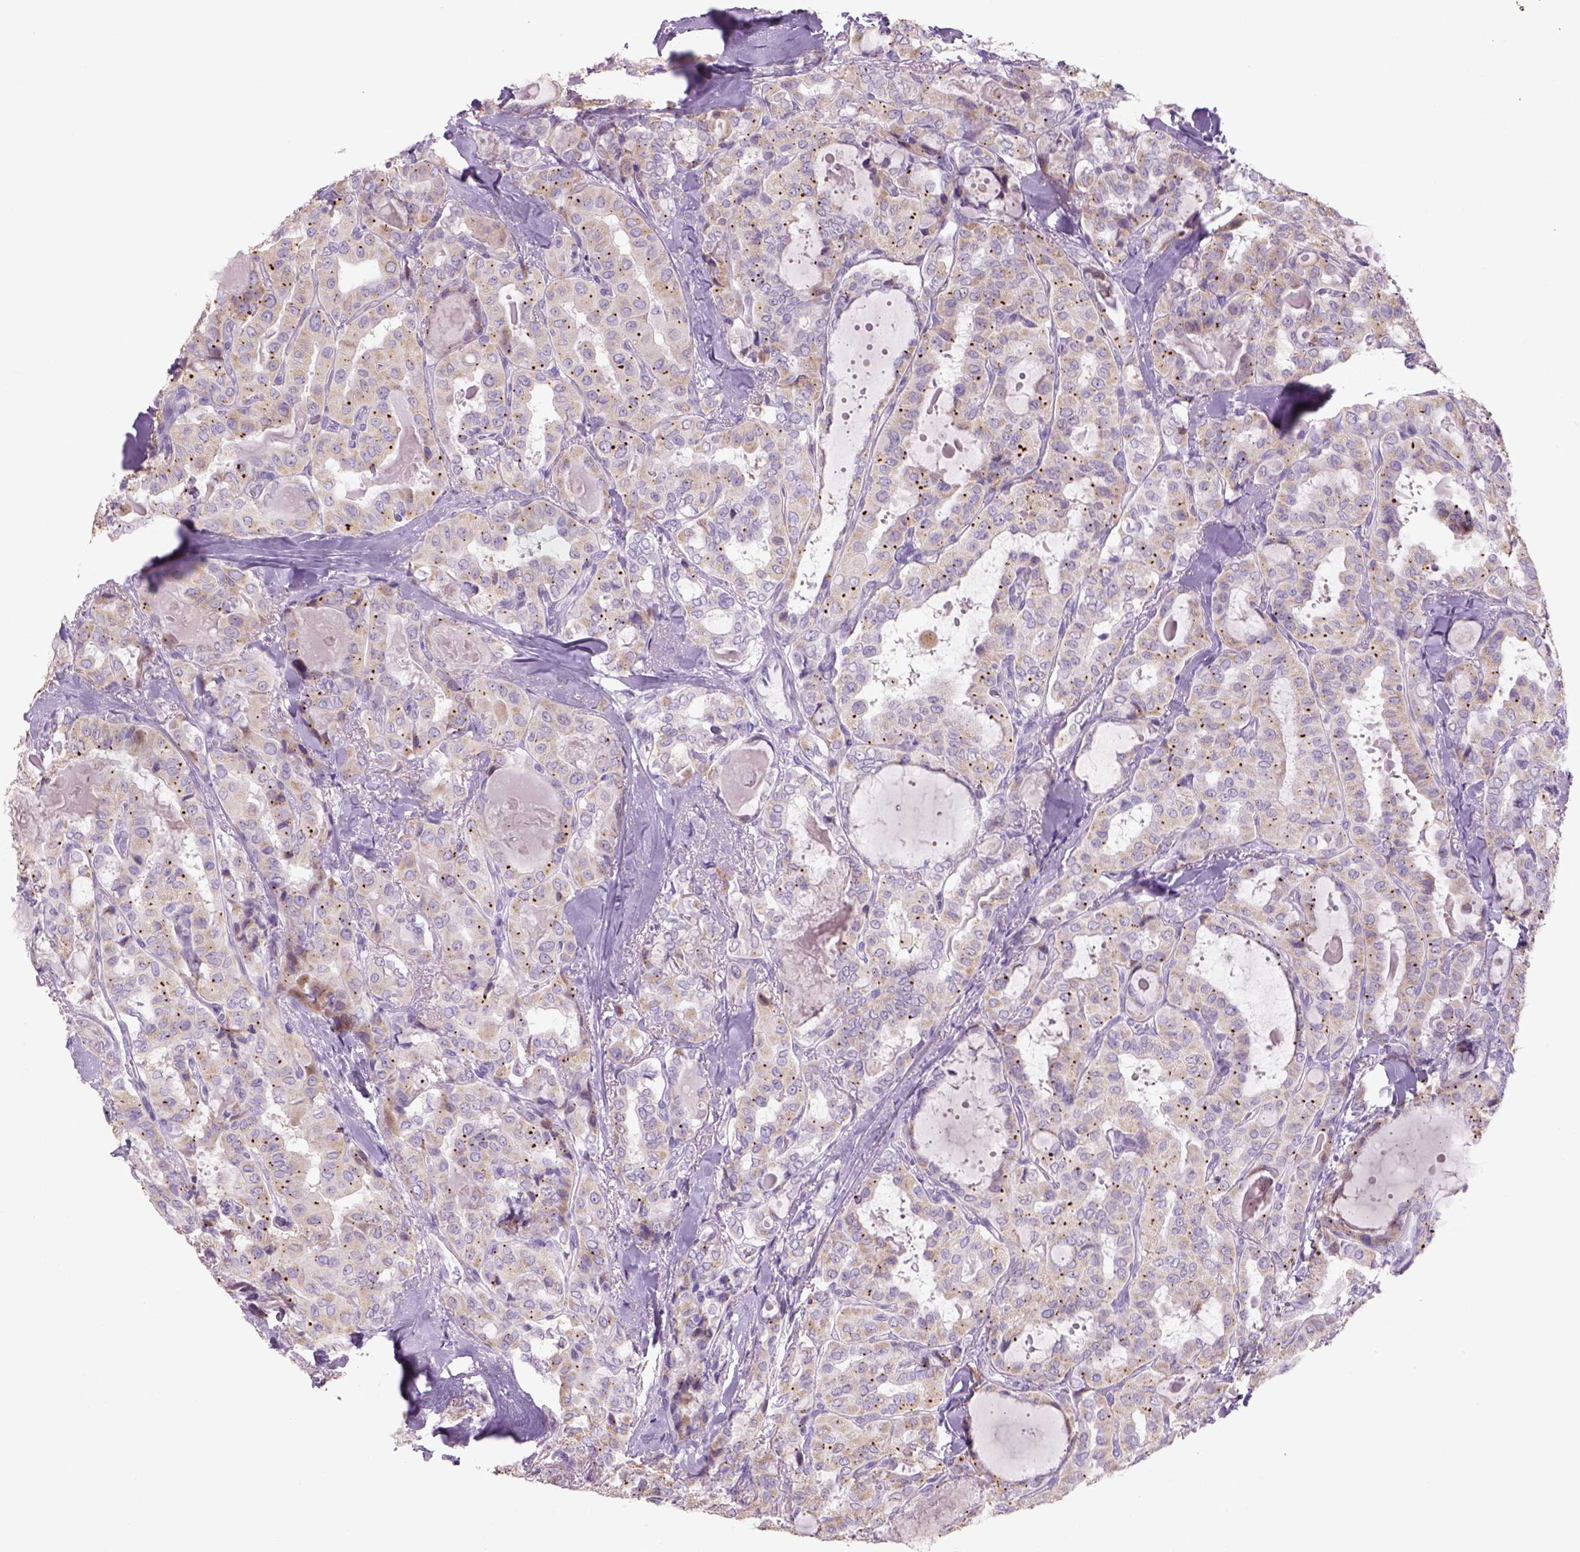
{"staining": {"intensity": "moderate", "quantity": "<25%", "location": "cytoplasmic/membranous"}, "tissue": "thyroid cancer", "cell_type": "Tumor cells", "image_type": "cancer", "snomed": [{"axis": "morphology", "description": "Papillary adenocarcinoma, NOS"}, {"axis": "topography", "description": "Thyroid gland"}], "caption": "Brown immunohistochemical staining in human thyroid cancer shows moderate cytoplasmic/membranous positivity in approximately <25% of tumor cells. Nuclei are stained in blue.", "gene": "ADGRV1", "patient": {"sex": "female", "age": 41}}